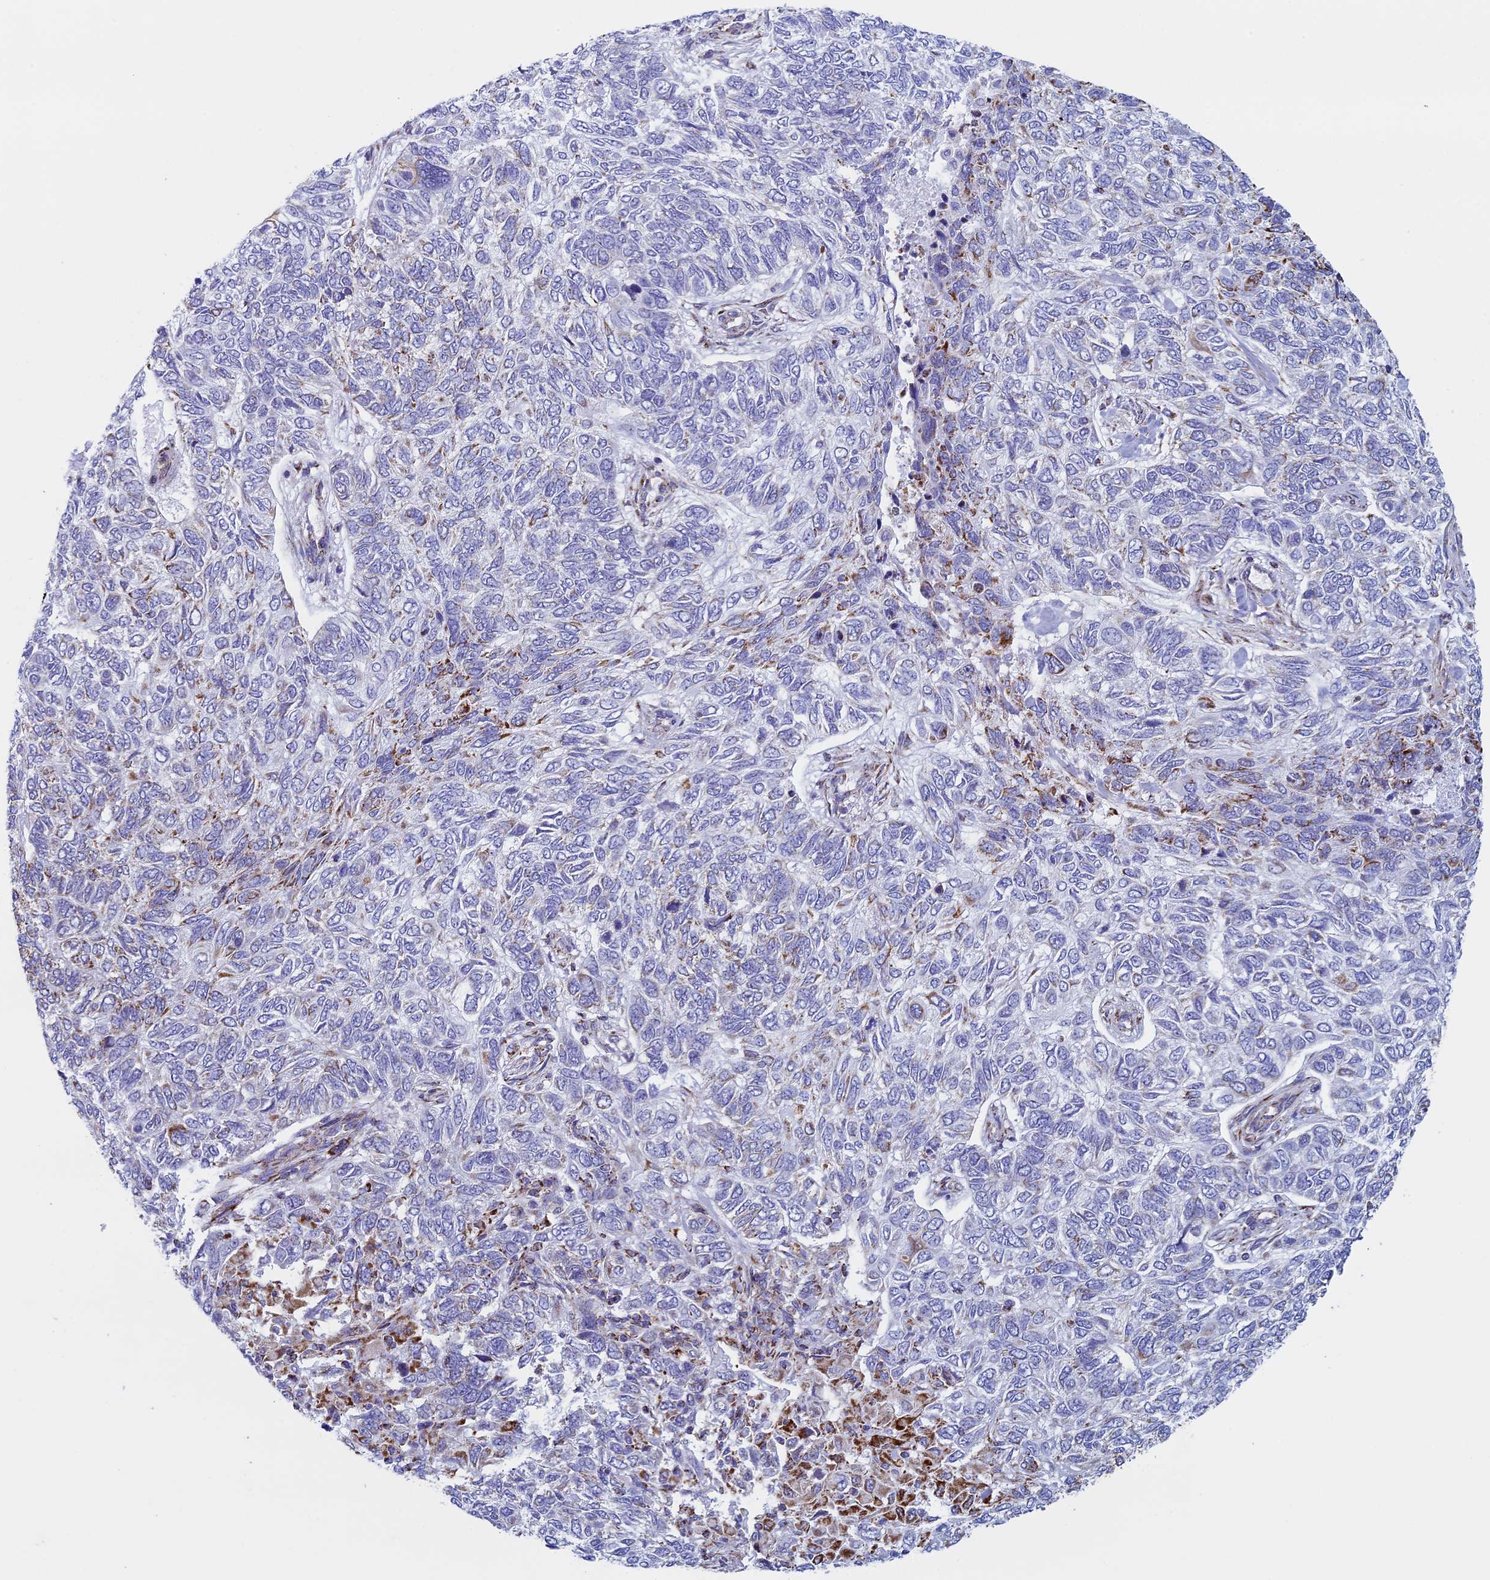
{"staining": {"intensity": "moderate", "quantity": "25%-75%", "location": "cytoplasmic/membranous"}, "tissue": "skin cancer", "cell_type": "Tumor cells", "image_type": "cancer", "snomed": [{"axis": "morphology", "description": "Basal cell carcinoma"}, {"axis": "topography", "description": "Skin"}], "caption": "A micrograph showing moderate cytoplasmic/membranous positivity in approximately 25%-75% of tumor cells in skin cancer (basal cell carcinoma), as visualized by brown immunohistochemical staining.", "gene": "UQCRFS1", "patient": {"sex": "female", "age": 65}}